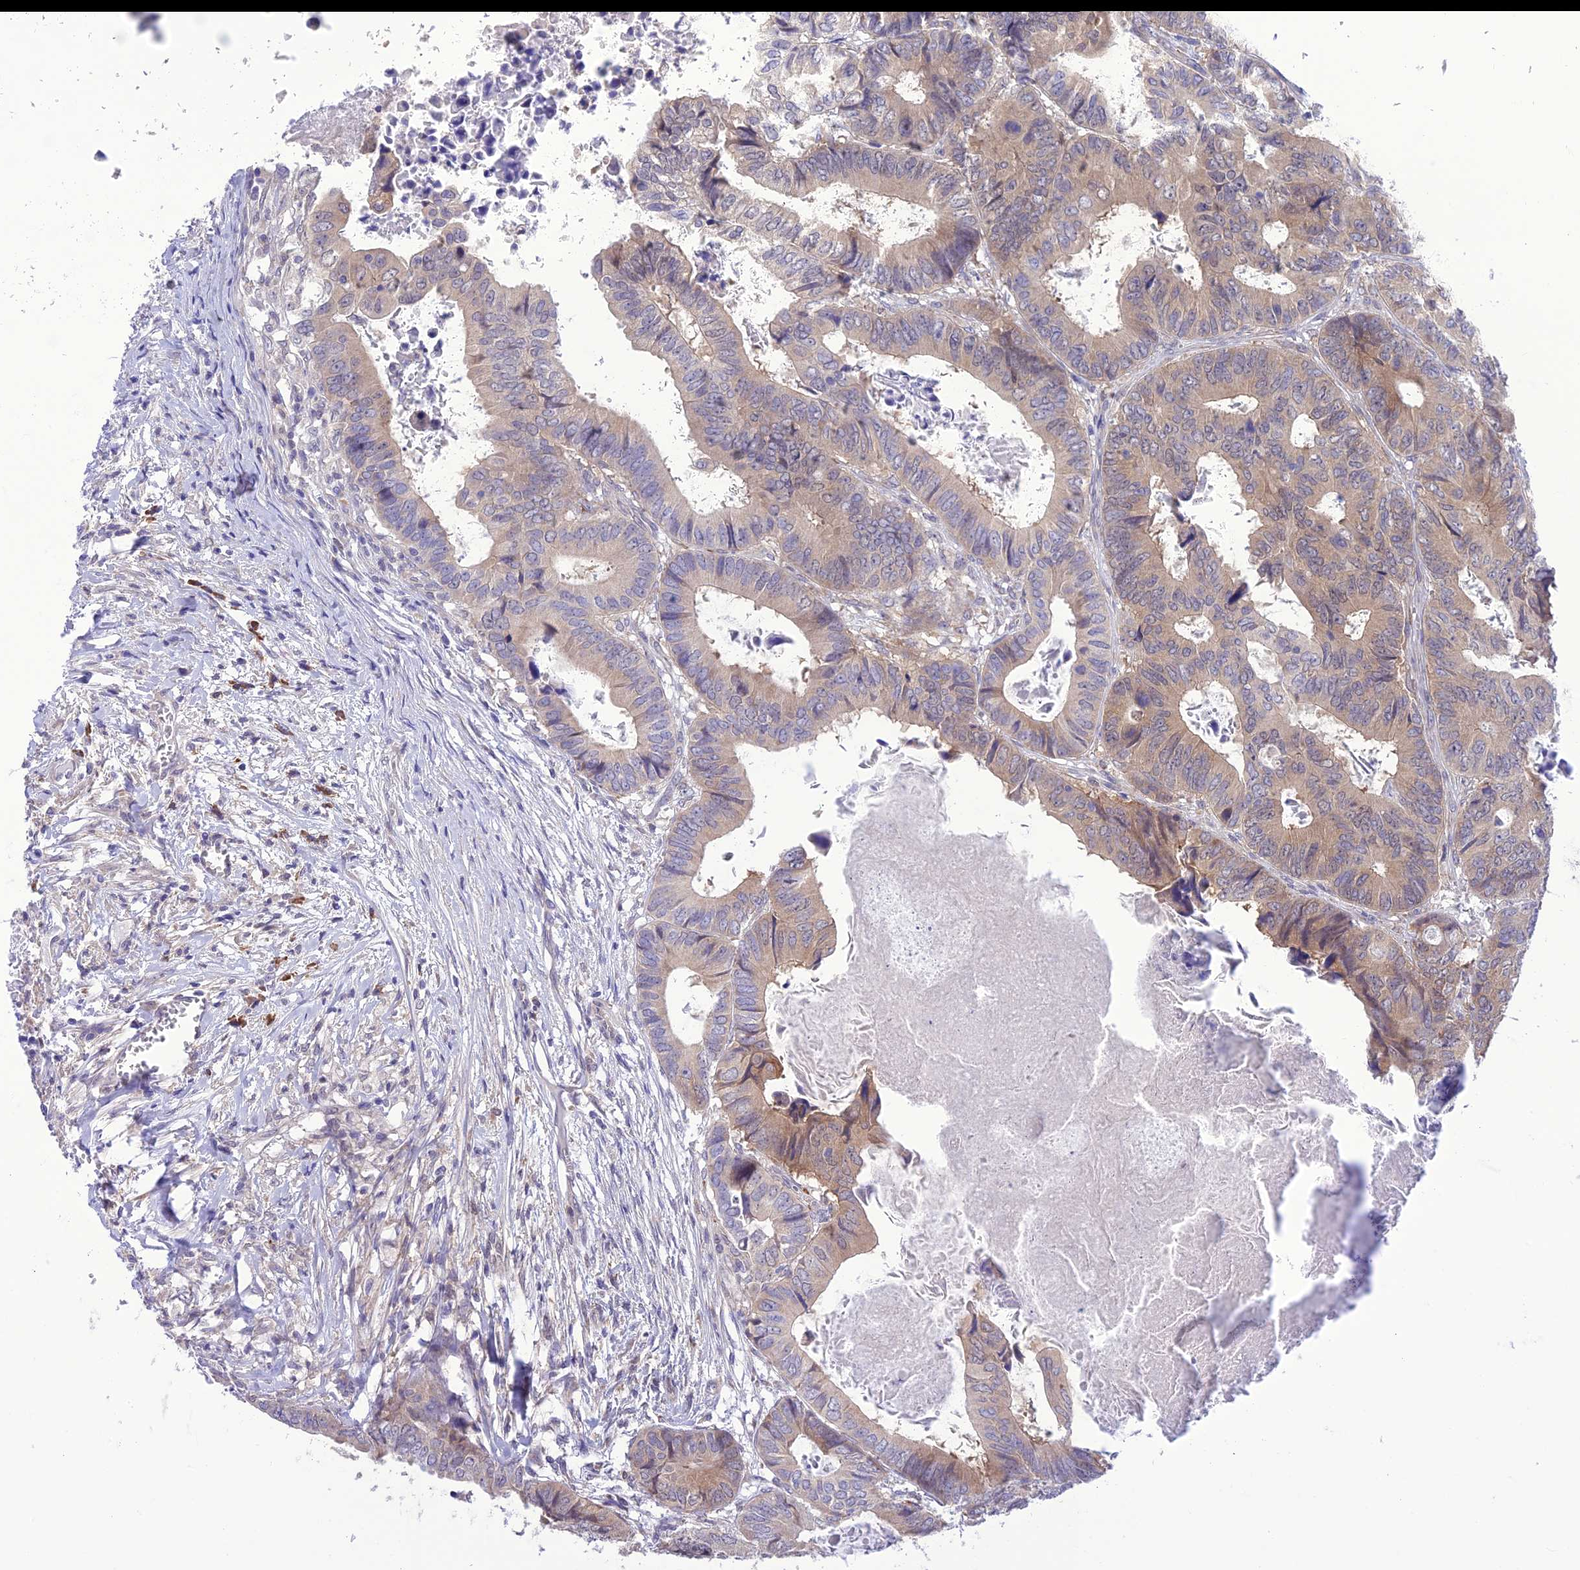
{"staining": {"intensity": "weak", "quantity": "25%-75%", "location": "cytoplasmic/membranous"}, "tissue": "colorectal cancer", "cell_type": "Tumor cells", "image_type": "cancer", "snomed": [{"axis": "morphology", "description": "Adenocarcinoma, NOS"}, {"axis": "topography", "description": "Colon"}], "caption": "Immunohistochemistry (IHC) micrograph of neoplastic tissue: colorectal cancer (adenocarcinoma) stained using immunohistochemistry (IHC) exhibits low levels of weak protein expression localized specifically in the cytoplasmic/membranous of tumor cells, appearing as a cytoplasmic/membranous brown color.", "gene": "RNF126", "patient": {"sex": "male", "age": 85}}